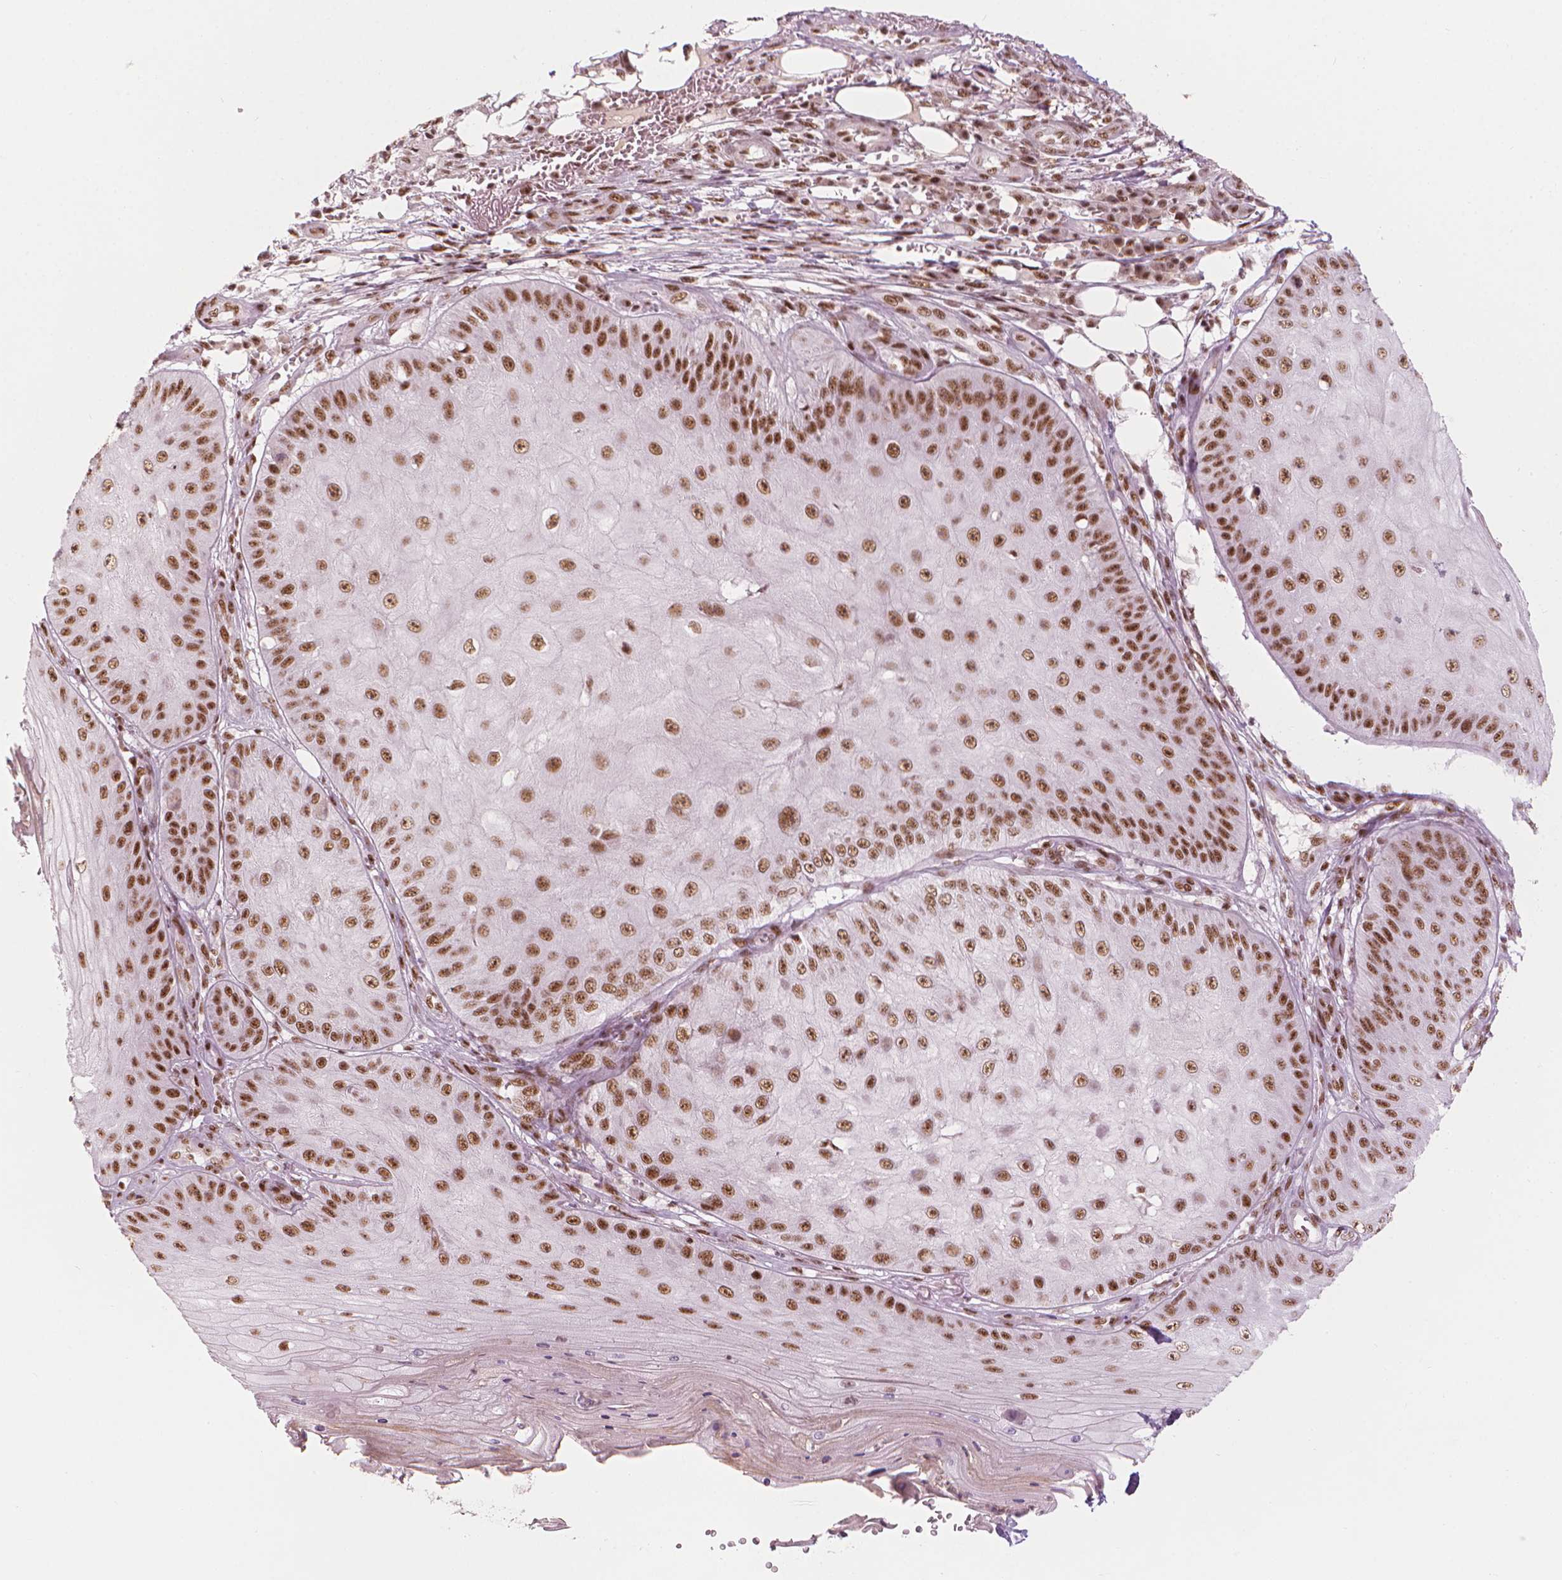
{"staining": {"intensity": "moderate", "quantity": ">75%", "location": "nuclear"}, "tissue": "skin cancer", "cell_type": "Tumor cells", "image_type": "cancer", "snomed": [{"axis": "morphology", "description": "Squamous cell carcinoma, NOS"}, {"axis": "topography", "description": "Skin"}], "caption": "There is medium levels of moderate nuclear positivity in tumor cells of skin cancer (squamous cell carcinoma), as demonstrated by immunohistochemical staining (brown color).", "gene": "ELF2", "patient": {"sex": "male", "age": 70}}